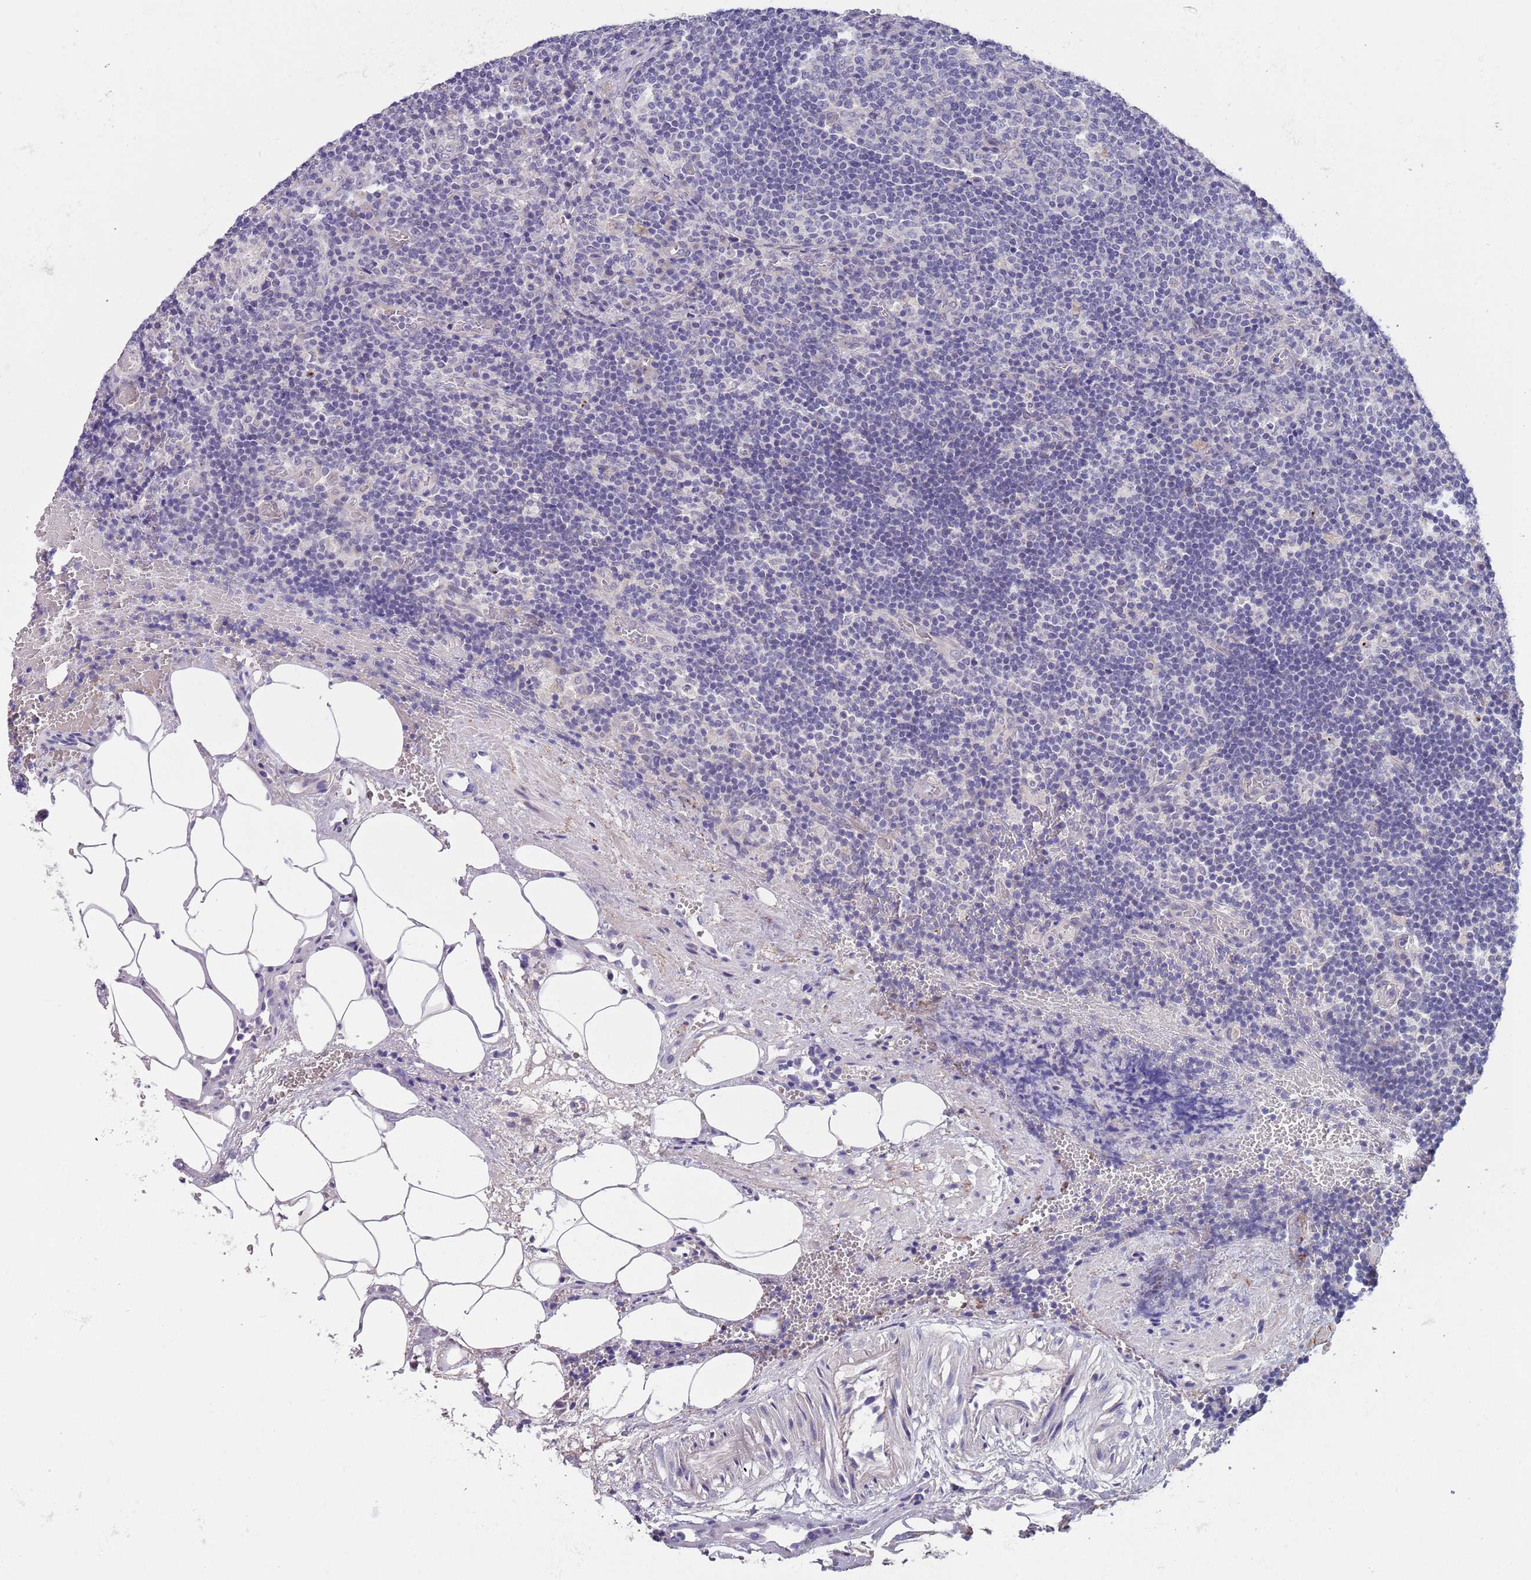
{"staining": {"intensity": "negative", "quantity": "none", "location": "none"}, "tissue": "lymph node", "cell_type": "Germinal center cells", "image_type": "normal", "snomed": [{"axis": "morphology", "description": "Normal tissue, NOS"}, {"axis": "topography", "description": "Lymph node"}], "caption": "An IHC histopathology image of normal lymph node is shown. There is no staining in germinal center cells of lymph node.", "gene": "RNF169", "patient": {"sex": "male", "age": 58}}